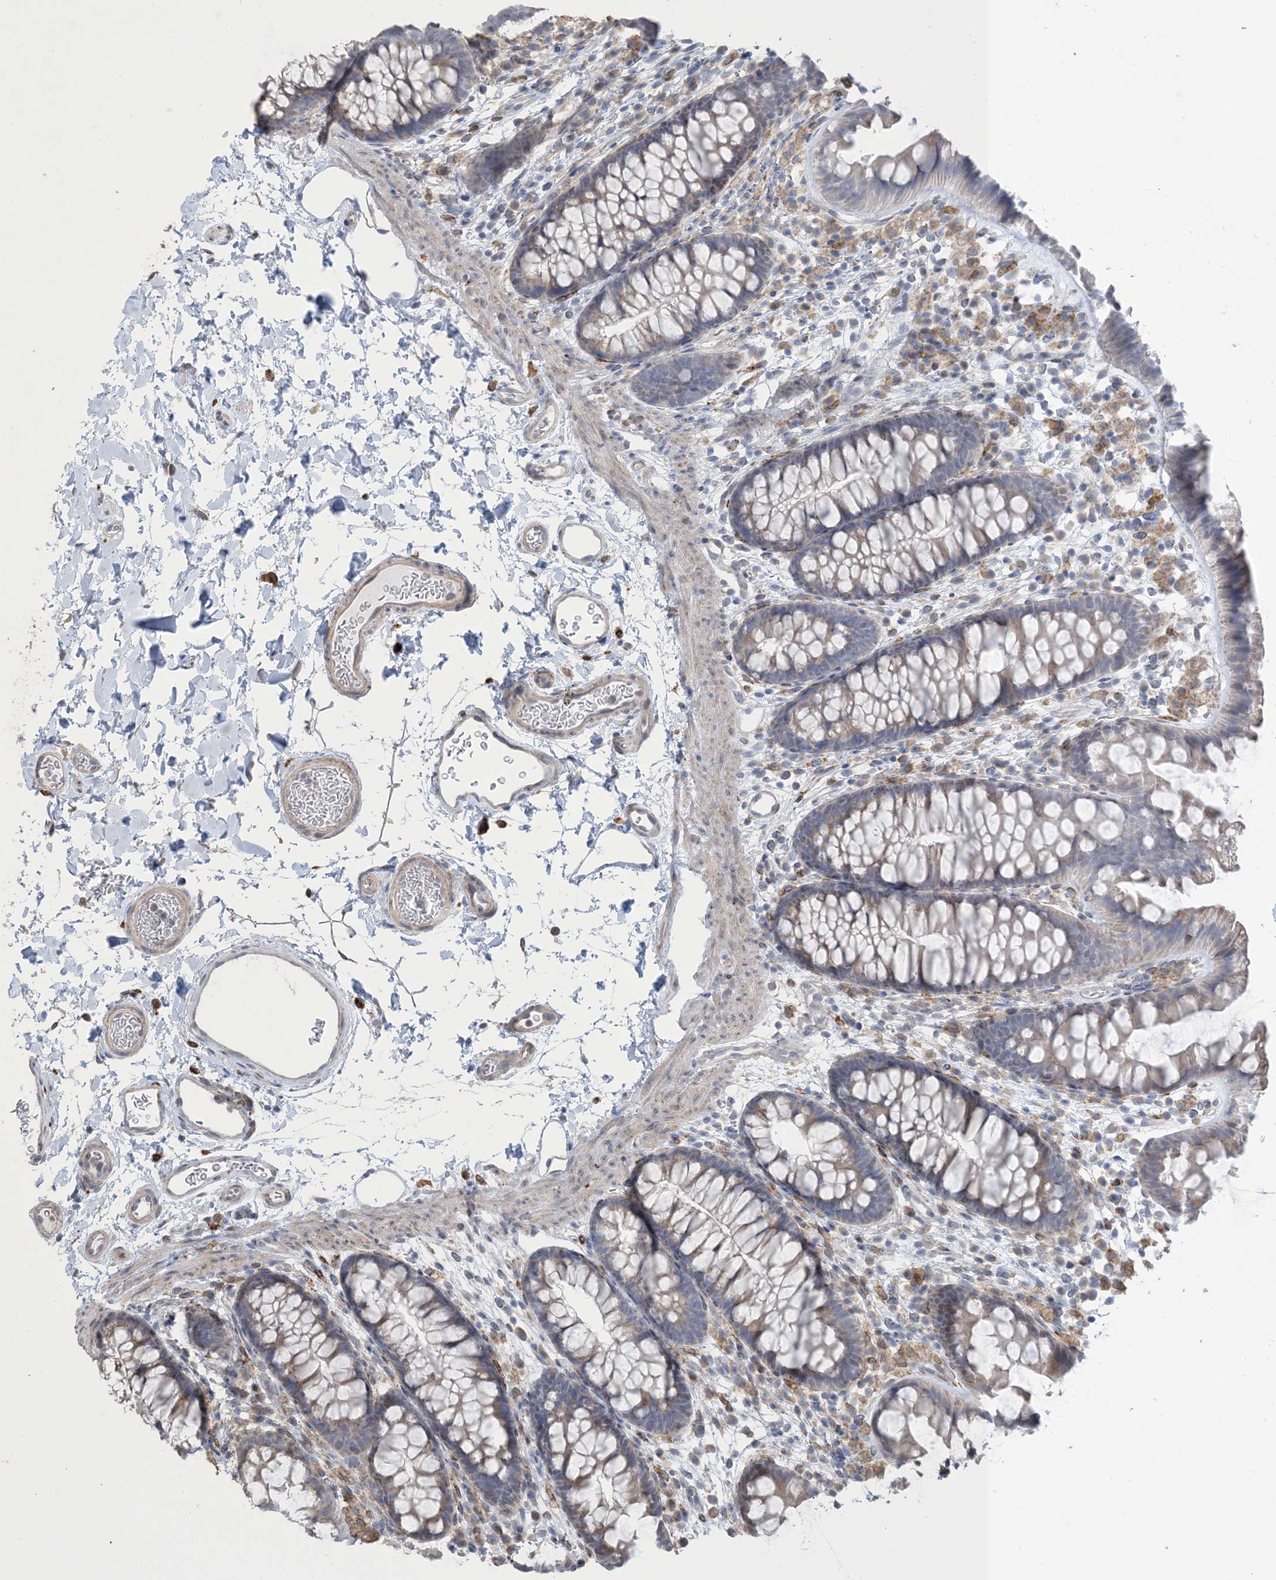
{"staining": {"intensity": "weak", "quantity": ">75%", "location": "cytoplasmic/membranous"}, "tissue": "colon", "cell_type": "Endothelial cells", "image_type": "normal", "snomed": [{"axis": "morphology", "description": "Normal tissue, NOS"}, {"axis": "topography", "description": "Colon"}], "caption": "The photomicrograph reveals staining of benign colon, revealing weak cytoplasmic/membranous protein staining (brown color) within endothelial cells.", "gene": "SHANK1", "patient": {"sex": "female", "age": 62}}